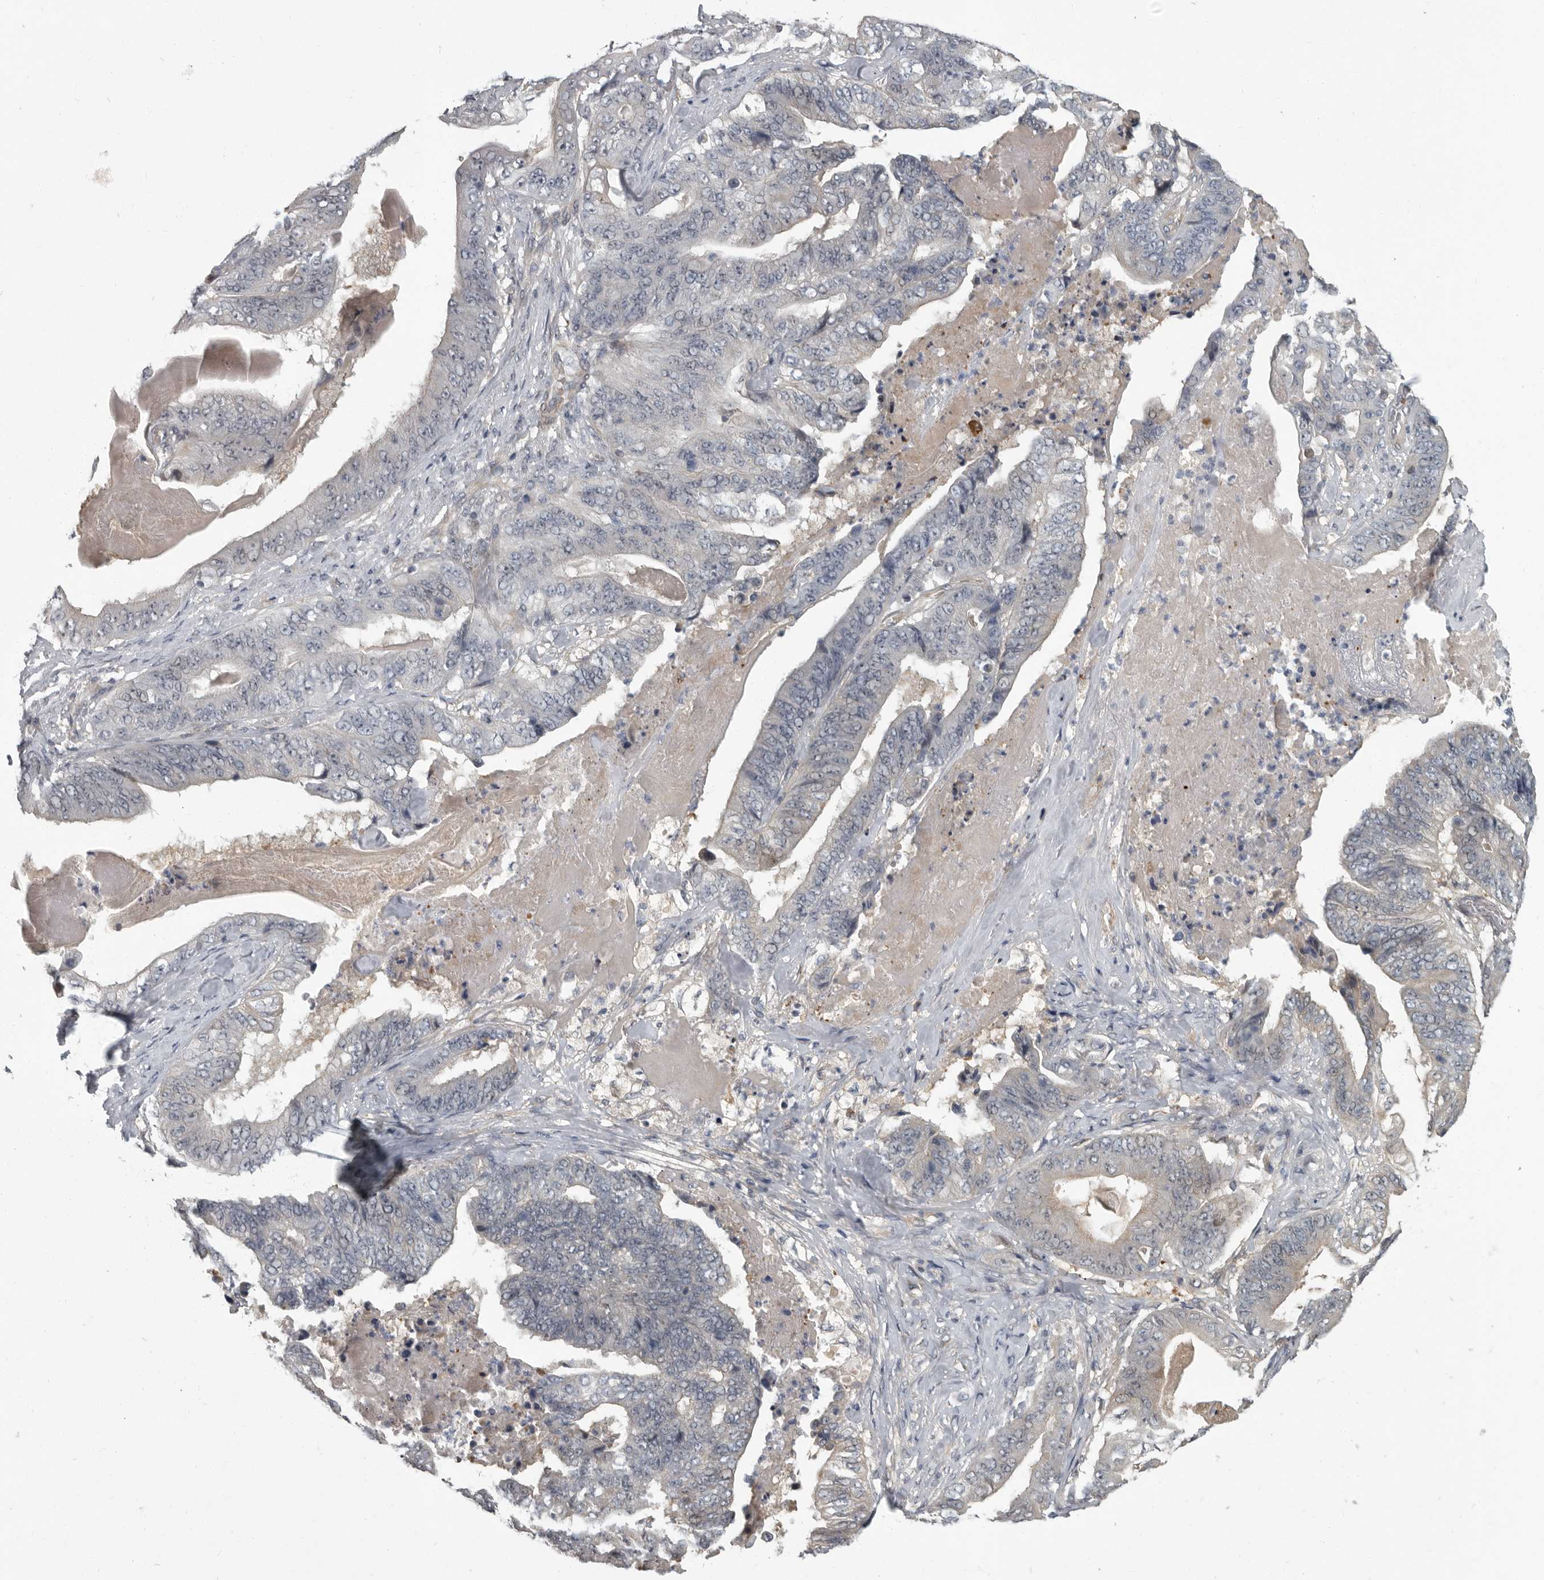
{"staining": {"intensity": "negative", "quantity": "none", "location": "none"}, "tissue": "stomach cancer", "cell_type": "Tumor cells", "image_type": "cancer", "snomed": [{"axis": "morphology", "description": "Adenocarcinoma, NOS"}, {"axis": "topography", "description": "Stomach"}], "caption": "IHC photomicrograph of human adenocarcinoma (stomach) stained for a protein (brown), which exhibits no positivity in tumor cells.", "gene": "PDE7A", "patient": {"sex": "female", "age": 73}}